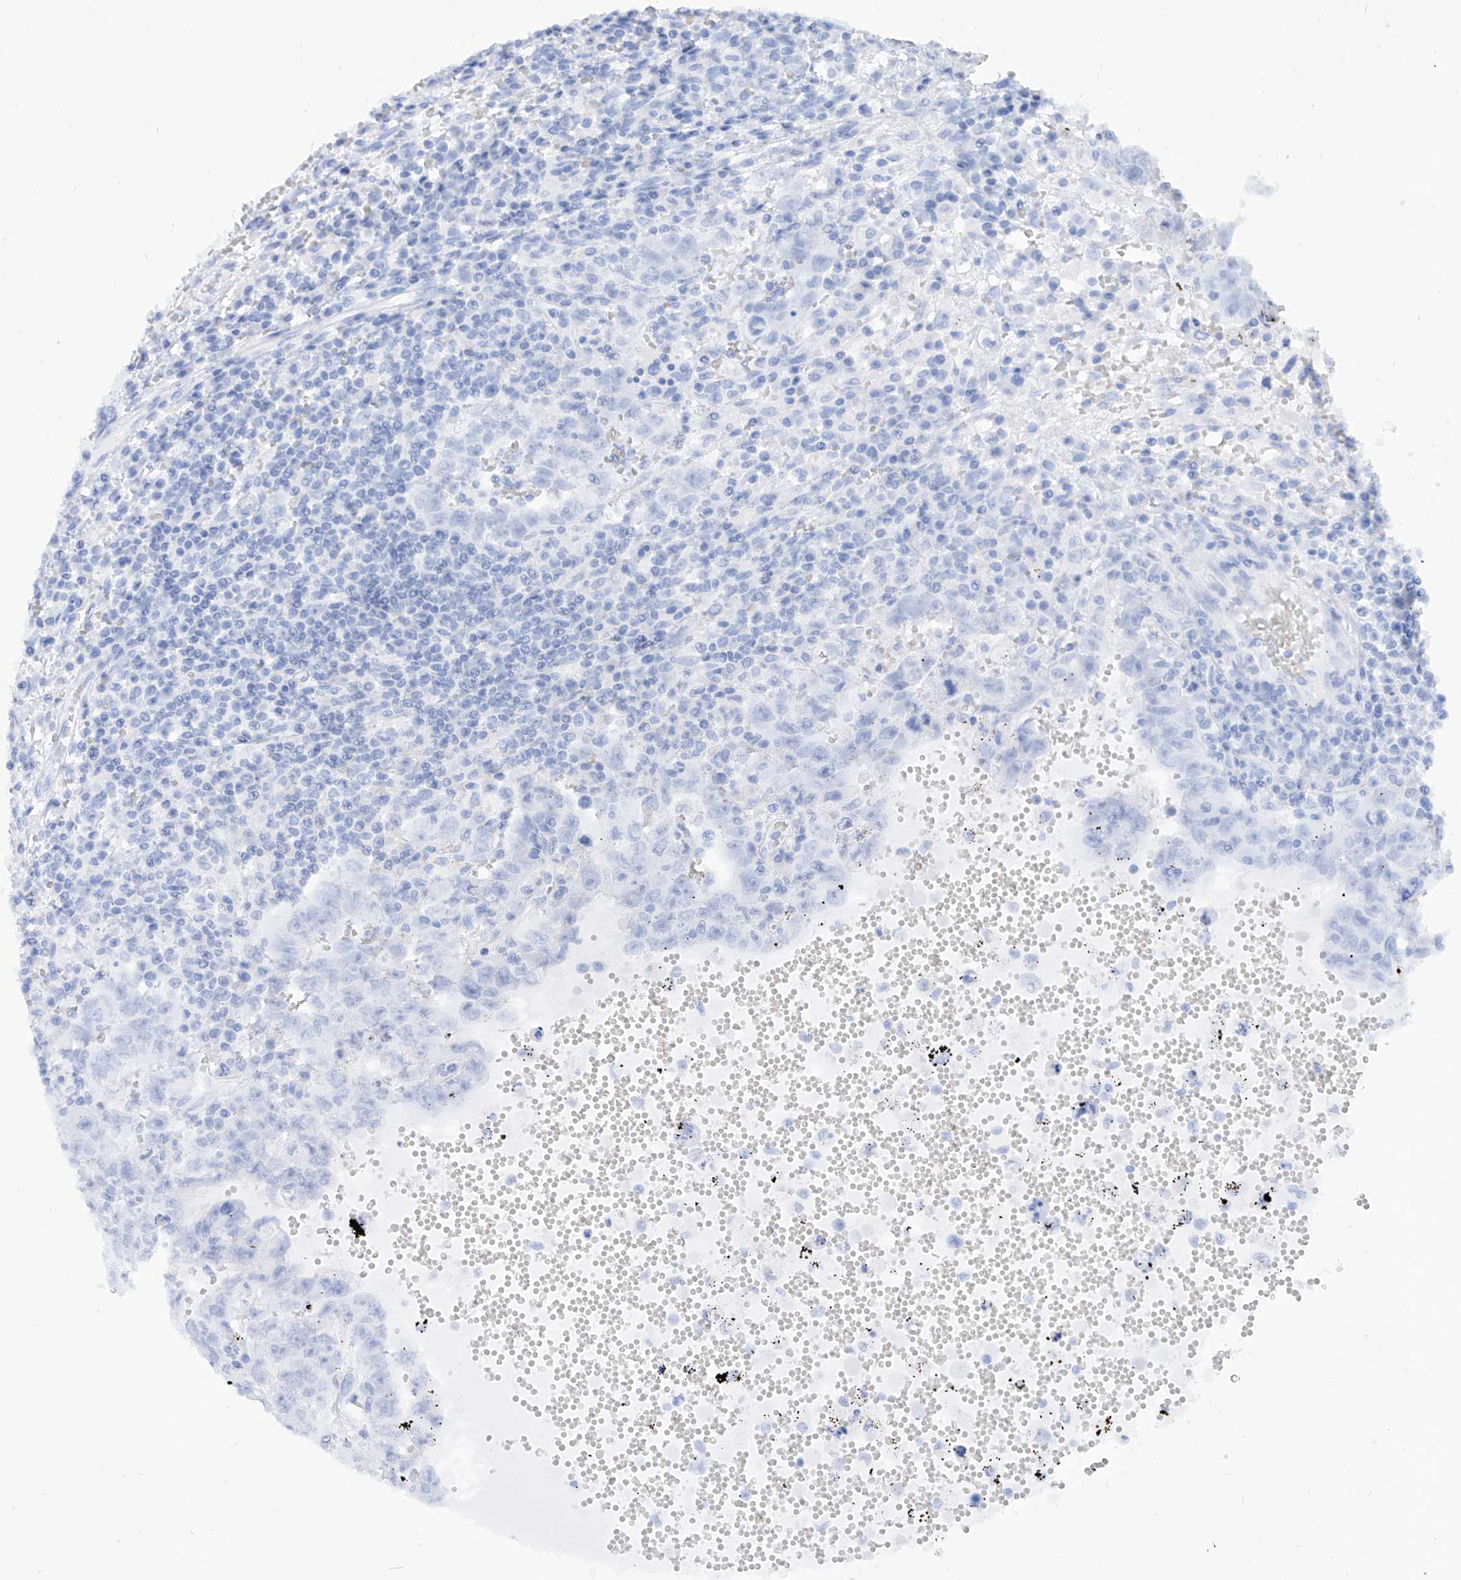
{"staining": {"intensity": "negative", "quantity": "none", "location": "none"}, "tissue": "testis cancer", "cell_type": "Tumor cells", "image_type": "cancer", "snomed": [{"axis": "morphology", "description": "Carcinoma, Embryonal, NOS"}, {"axis": "topography", "description": "Testis"}], "caption": "DAB immunohistochemical staining of human testis cancer demonstrates no significant staining in tumor cells. The staining is performed using DAB brown chromogen with nuclei counter-stained in using hematoxylin.", "gene": "PDXK", "patient": {"sex": "male", "age": 26}}